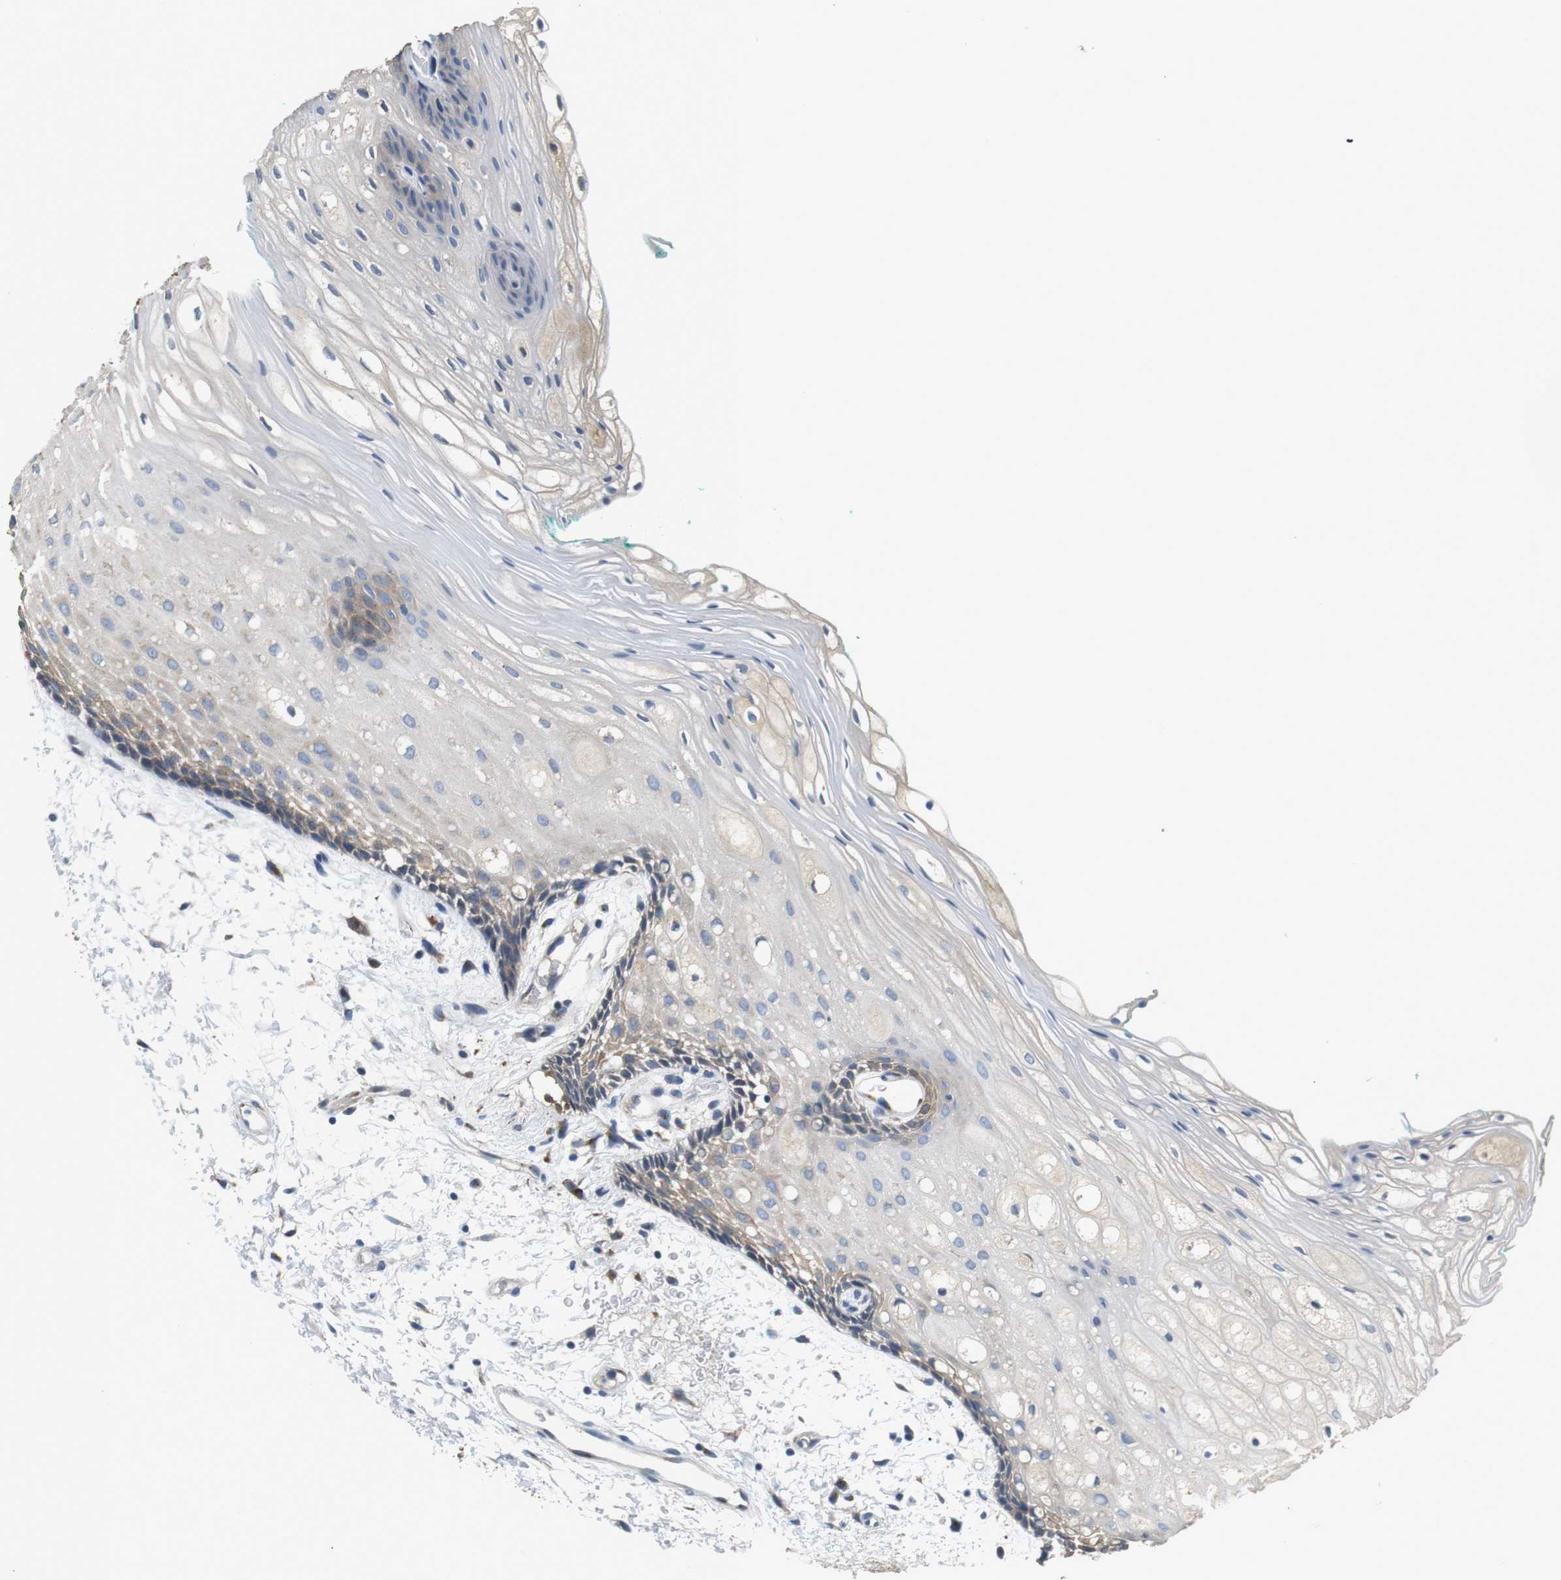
{"staining": {"intensity": "moderate", "quantity": "25%-75%", "location": "cytoplasmic/membranous"}, "tissue": "oral mucosa", "cell_type": "Squamous epithelial cells", "image_type": "normal", "snomed": [{"axis": "morphology", "description": "Normal tissue, NOS"}, {"axis": "topography", "description": "Skeletal muscle"}, {"axis": "topography", "description": "Oral tissue"}, {"axis": "topography", "description": "Peripheral nerve tissue"}], "caption": "DAB (3,3'-diaminobenzidine) immunohistochemical staining of unremarkable oral mucosa exhibits moderate cytoplasmic/membranous protein positivity in approximately 25%-75% of squamous epithelial cells.", "gene": "UNC5CL", "patient": {"sex": "female", "age": 84}}